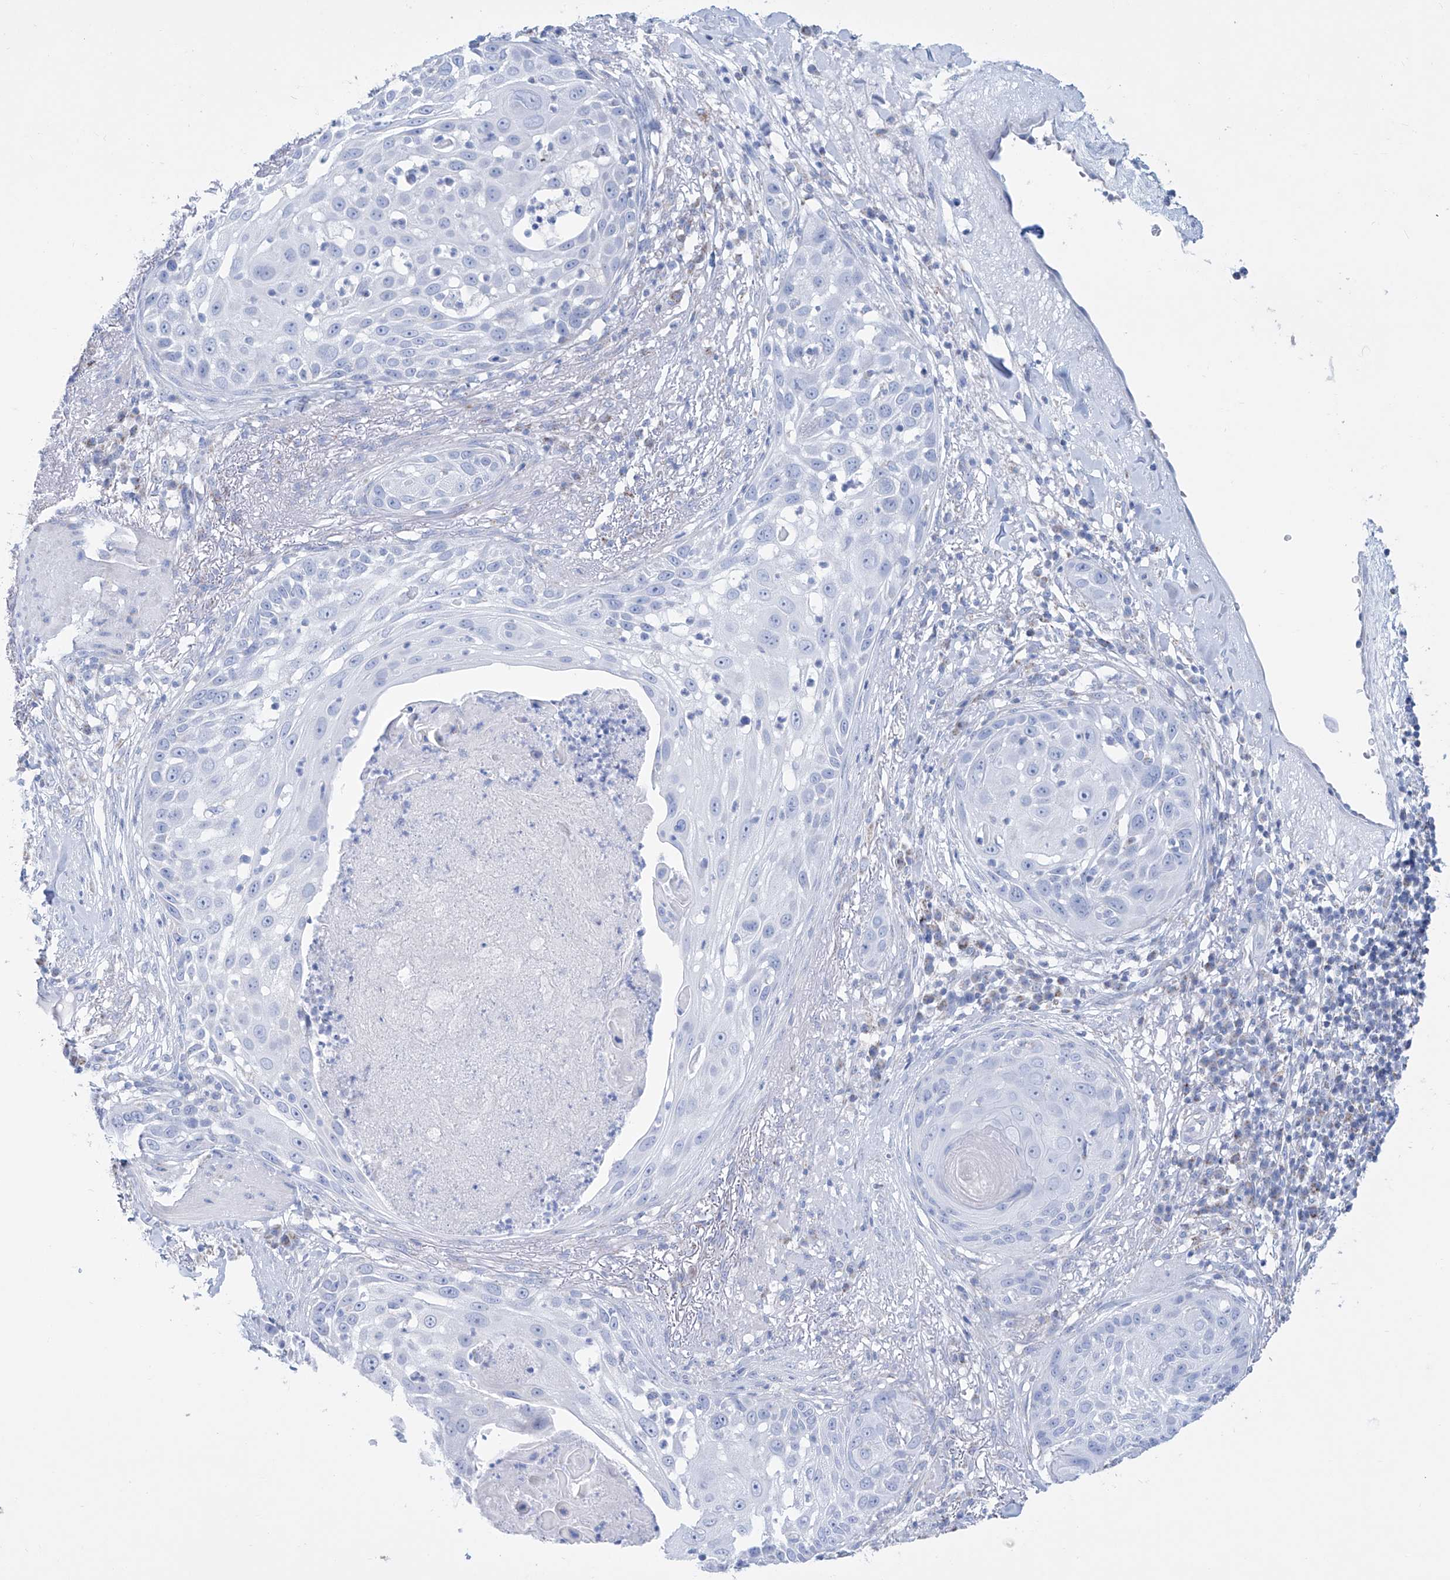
{"staining": {"intensity": "negative", "quantity": "none", "location": "none"}, "tissue": "skin cancer", "cell_type": "Tumor cells", "image_type": "cancer", "snomed": [{"axis": "morphology", "description": "Squamous cell carcinoma, NOS"}, {"axis": "topography", "description": "Skin"}], "caption": "Immunohistochemistry of skin cancer exhibits no positivity in tumor cells. (Brightfield microscopy of DAB immunohistochemistry (IHC) at high magnification).", "gene": "ALDH6A1", "patient": {"sex": "female", "age": 44}}